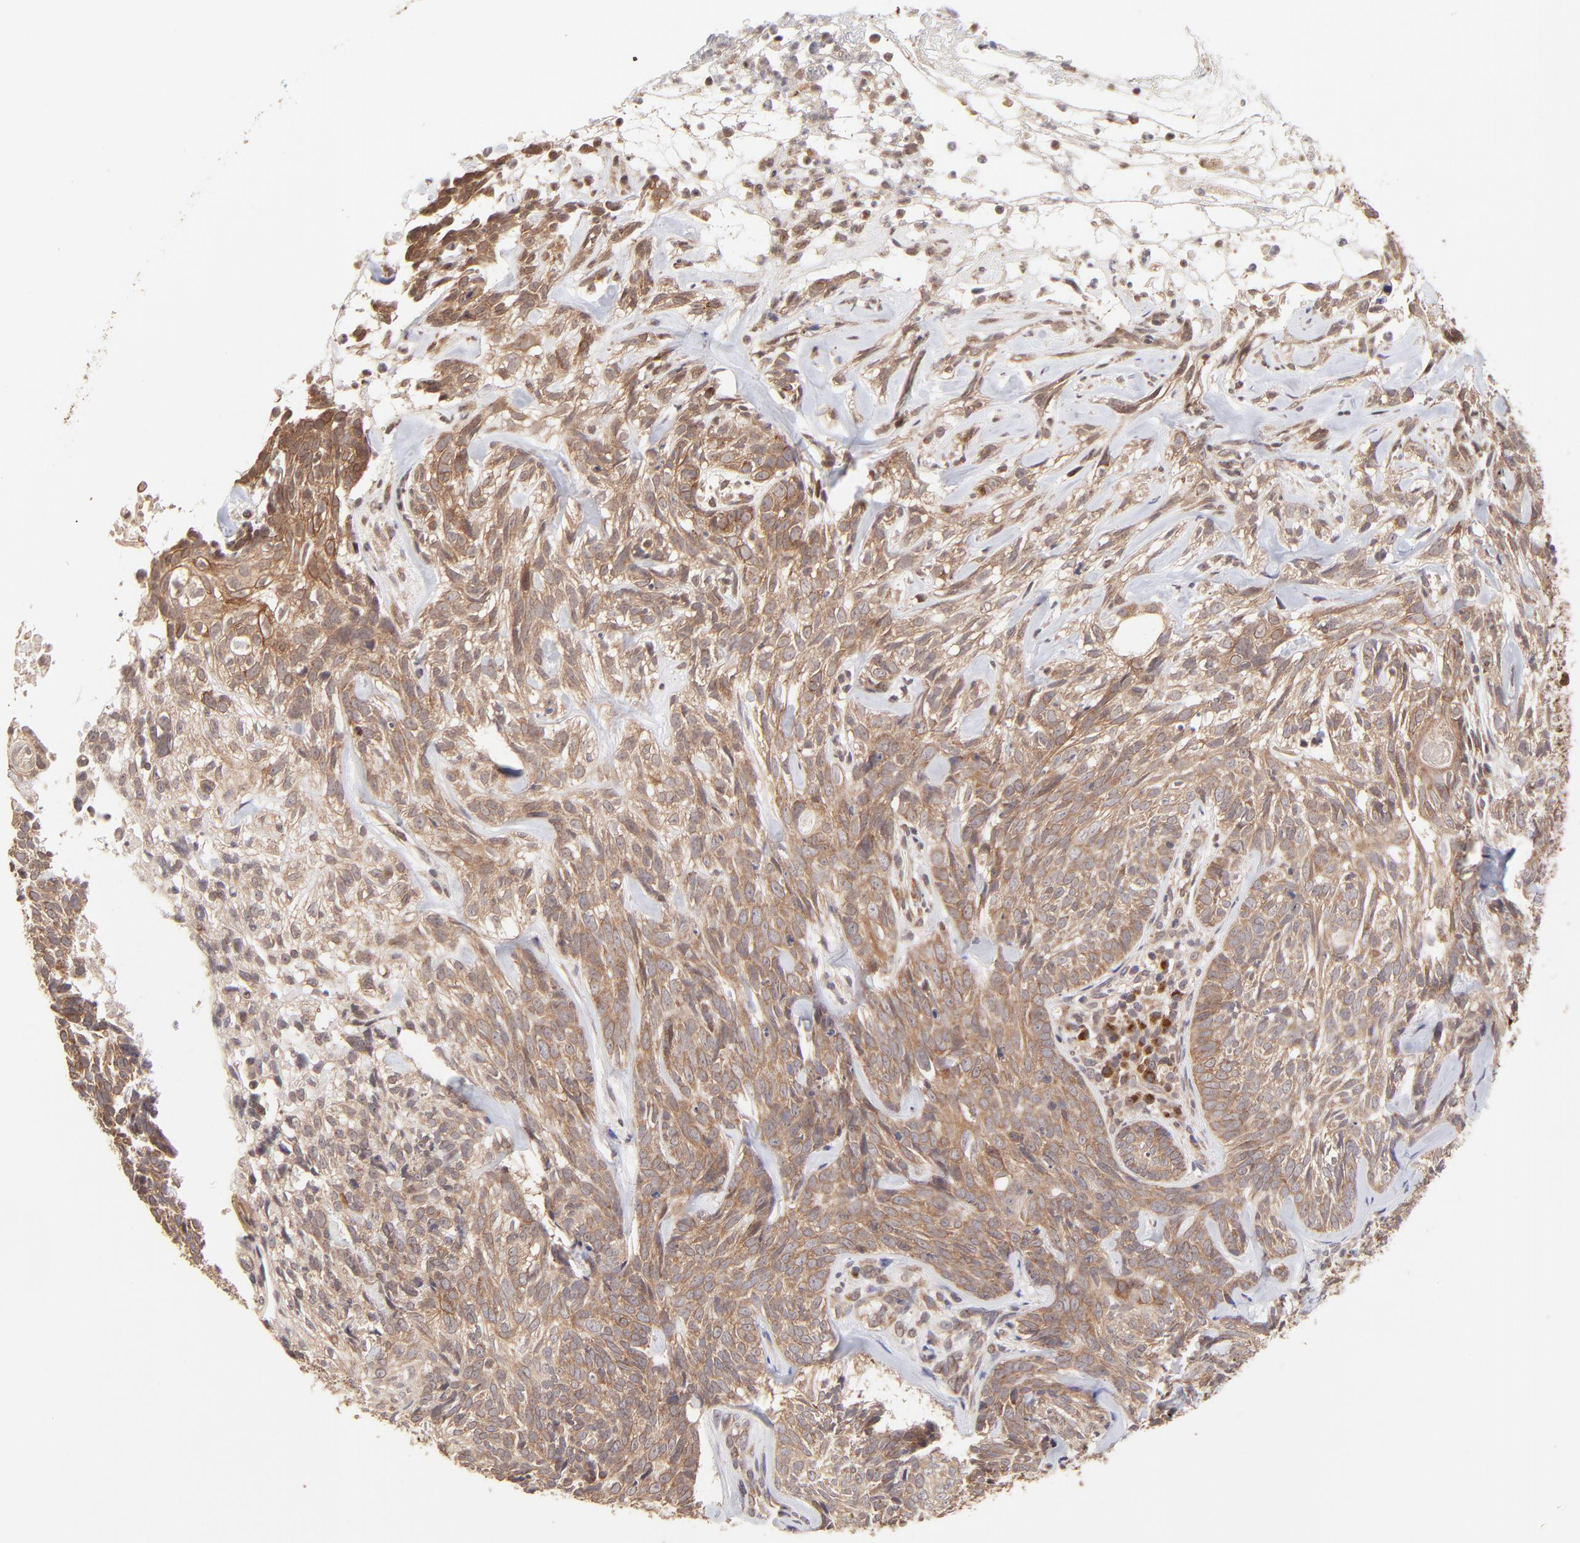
{"staining": {"intensity": "moderate", "quantity": ">75%", "location": "cytoplasmic/membranous"}, "tissue": "skin cancer", "cell_type": "Tumor cells", "image_type": "cancer", "snomed": [{"axis": "morphology", "description": "Basal cell carcinoma"}, {"axis": "topography", "description": "Skin"}], "caption": "Human skin basal cell carcinoma stained with a brown dye reveals moderate cytoplasmic/membranous positive positivity in about >75% of tumor cells.", "gene": "TNRC6B", "patient": {"sex": "male", "age": 72}}